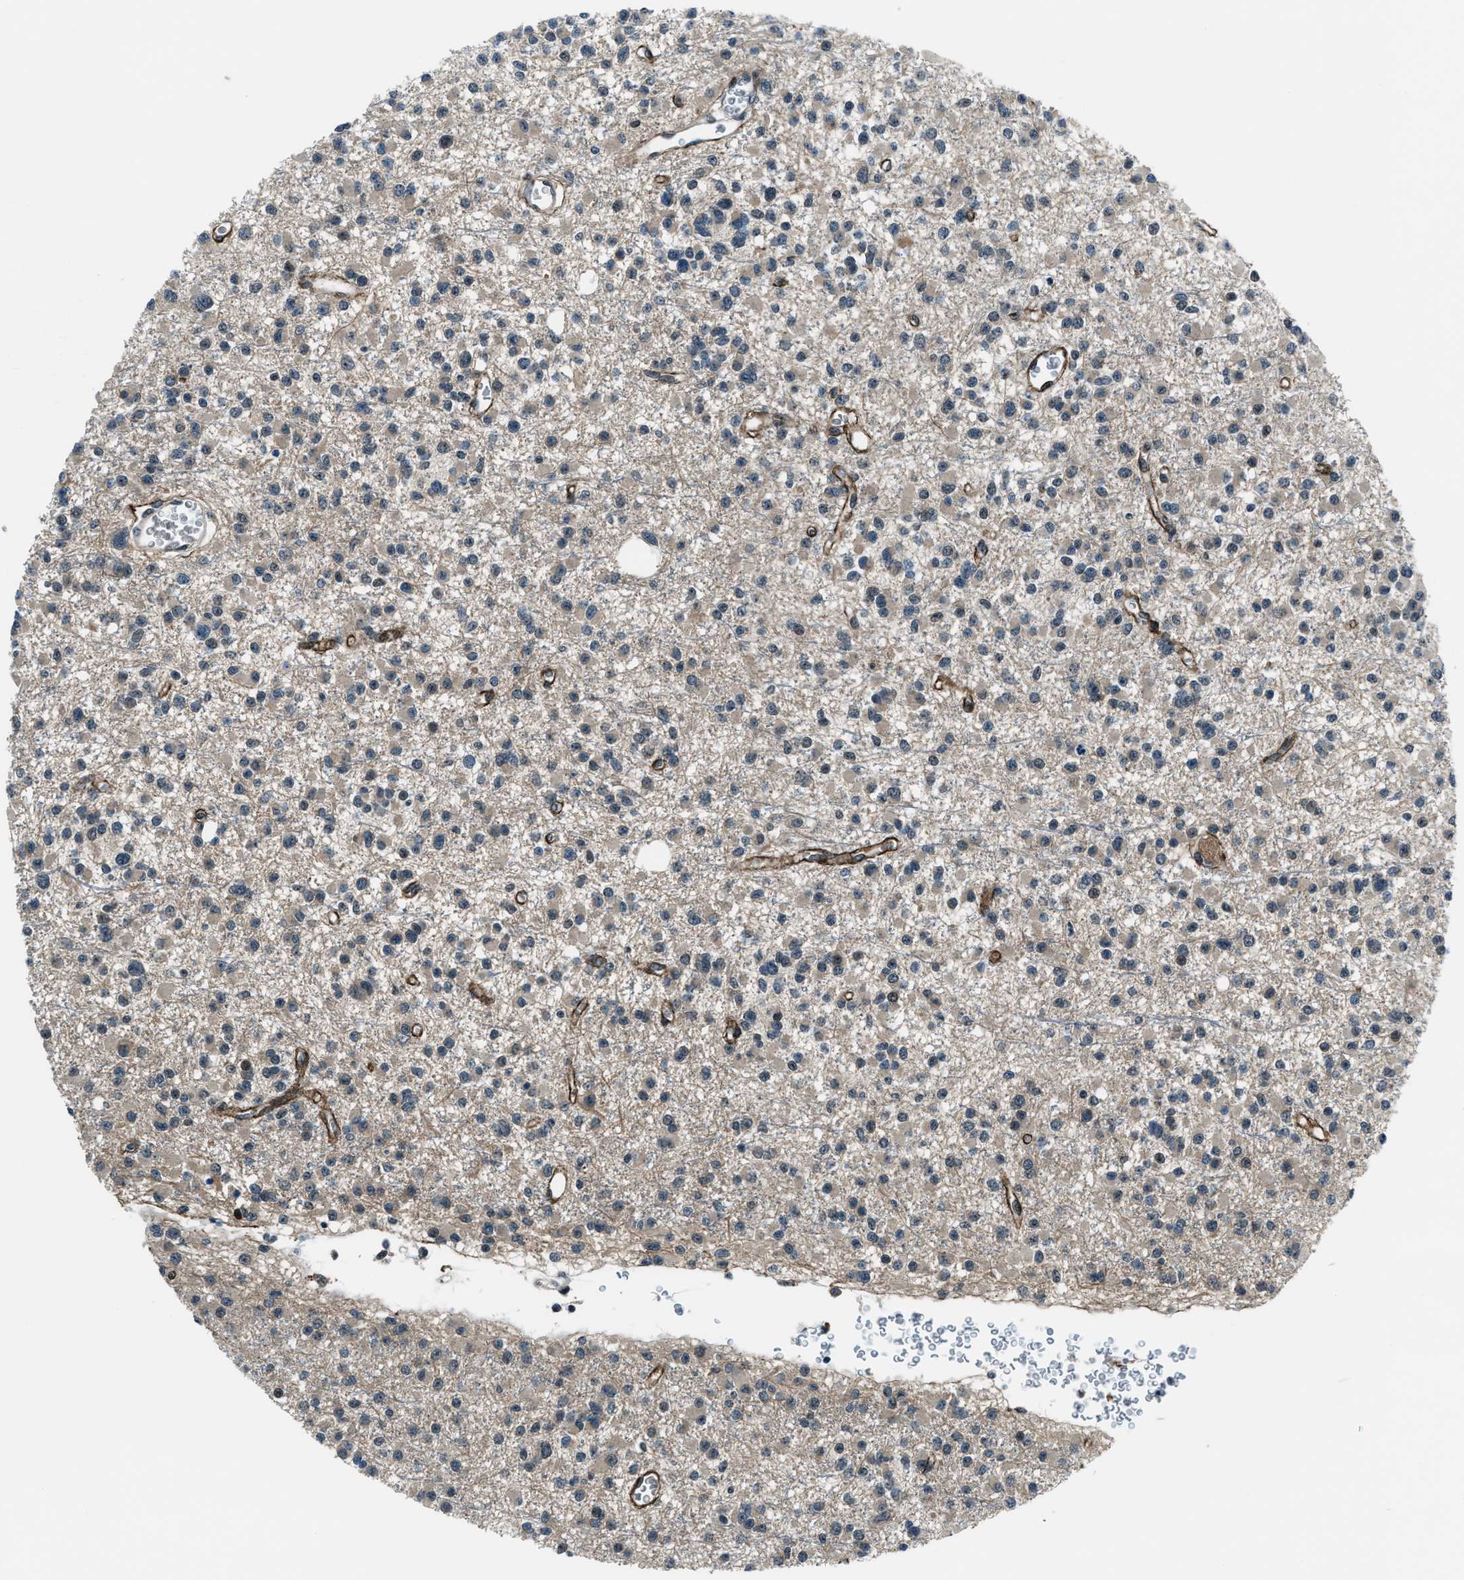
{"staining": {"intensity": "weak", "quantity": "25%-75%", "location": "cytoplasmic/membranous"}, "tissue": "glioma", "cell_type": "Tumor cells", "image_type": "cancer", "snomed": [{"axis": "morphology", "description": "Glioma, malignant, Low grade"}, {"axis": "topography", "description": "Brain"}], "caption": "Weak cytoplasmic/membranous expression for a protein is identified in about 25%-75% of tumor cells of malignant glioma (low-grade) using immunohistochemistry (IHC).", "gene": "ACTL9", "patient": {"sex": "female", "age": 22}}